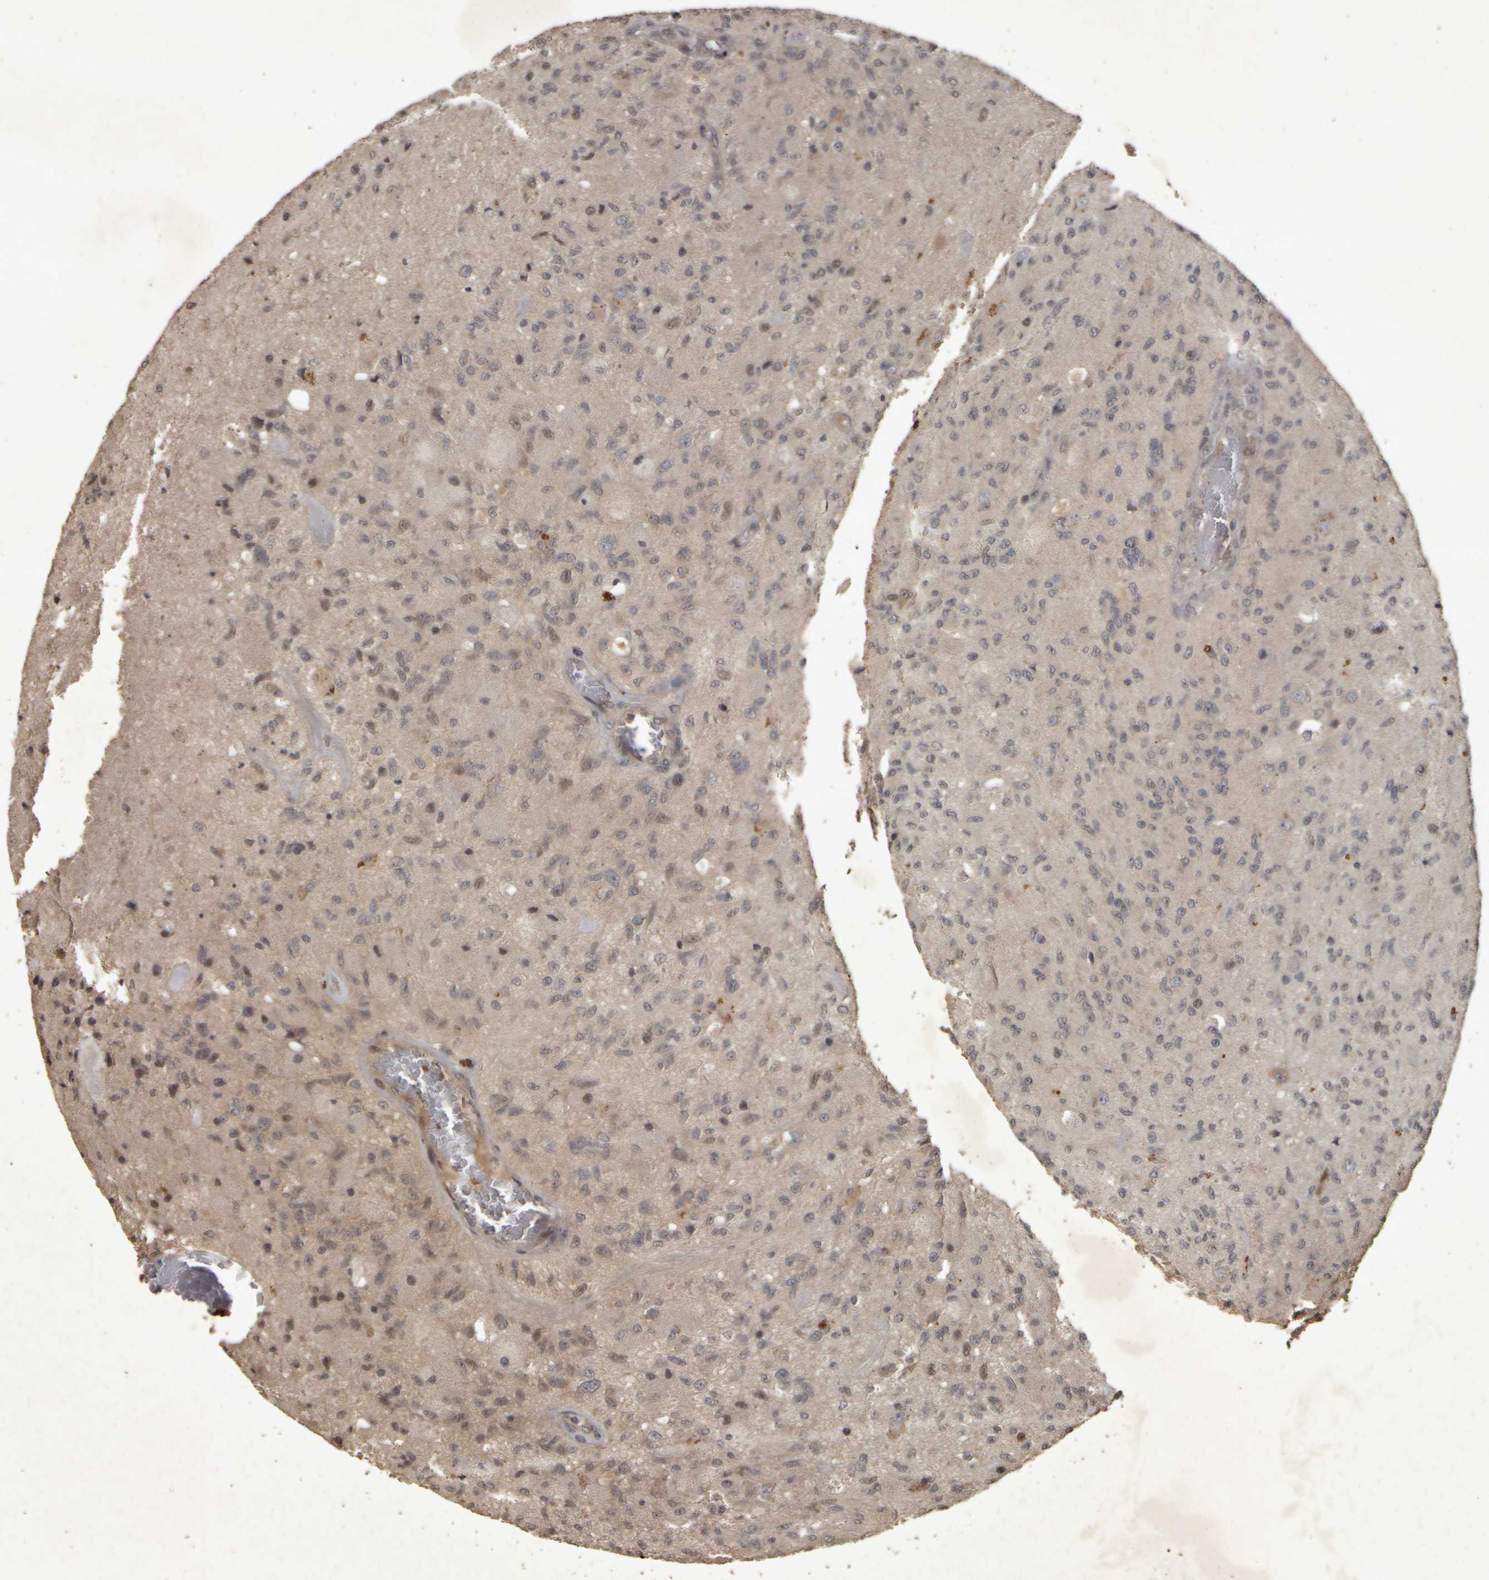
{"staining": {"intensity": "weak", "quantity": "<25%", "location": "nuclear"}, "tissue": "glioma", "cell_type": "Tumor cells", "image_type": "cancer", "snomed": [{"axis": "morphology", "description": "Normal tissue, NOS"}, {"axis": "morphology", "description": "Glioma, malignant, High grade"}, {"axis": "topography", "description": "Cerebral cortex"}], "caption": "Micrograph shows no significant protein expression in tumor cells of glioma. (Immunohistochemistry (ihc), brightfield microscopy, high magnification).", "gene": "ACO1", "patient": {"sex": "male", "age": 77}}